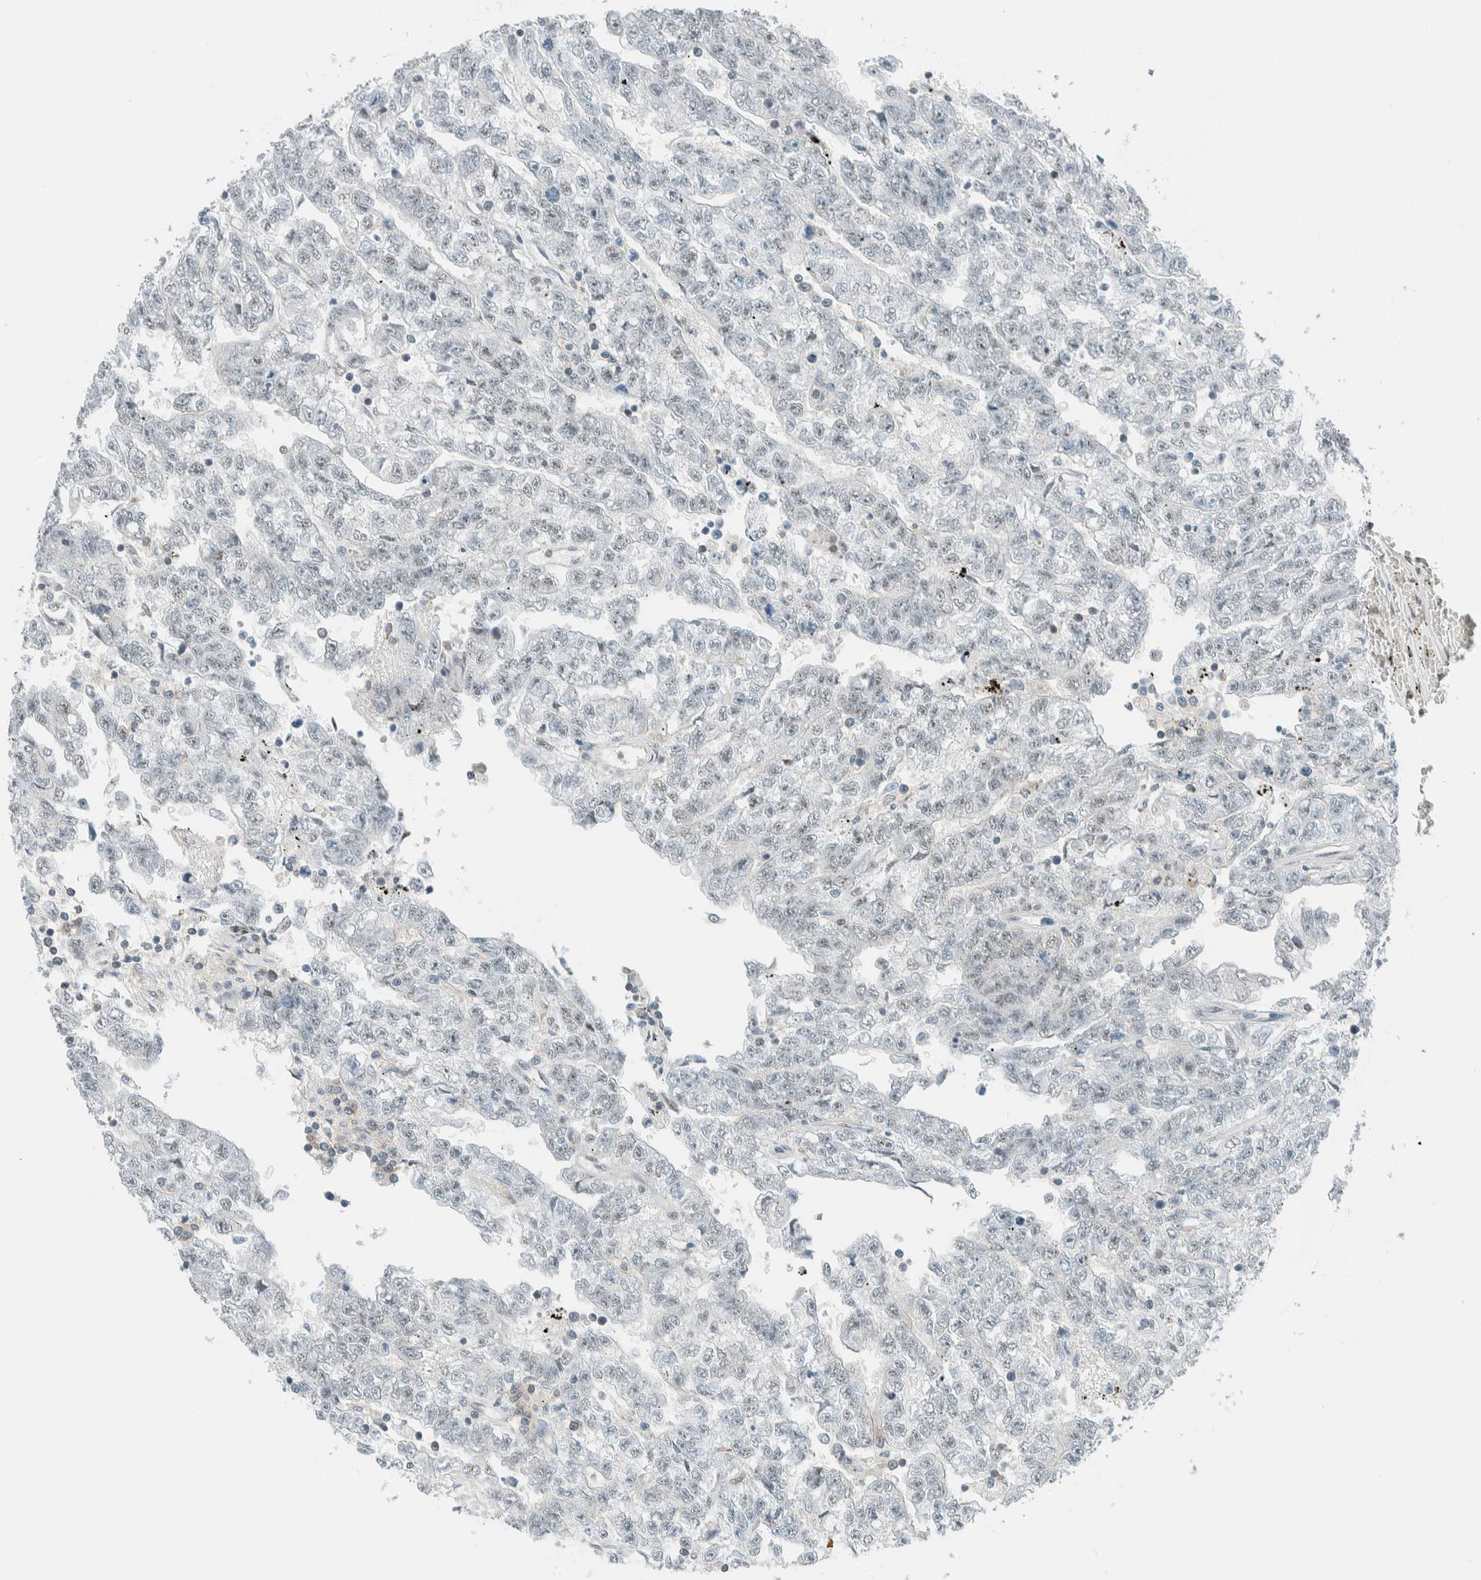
{"staining": {"intensity": "negative", "quantity": "none", "location": "none"}, "tissue": "testis cancer", "cell_type": "Tumor cells", "image_type": "cancer", "snomed": [{"axis": "morphology", "description": "Carcinoma, Embryonal, NOS"}, {"axis": "topography", "description": "Testis"}], "caption": "Protein analysis of embryonal carcinoma (testis) demonstrates no significant expression in tumor cells.", "gene": "CYSRT1", "patient": {"sex": "male", "age": 25}}